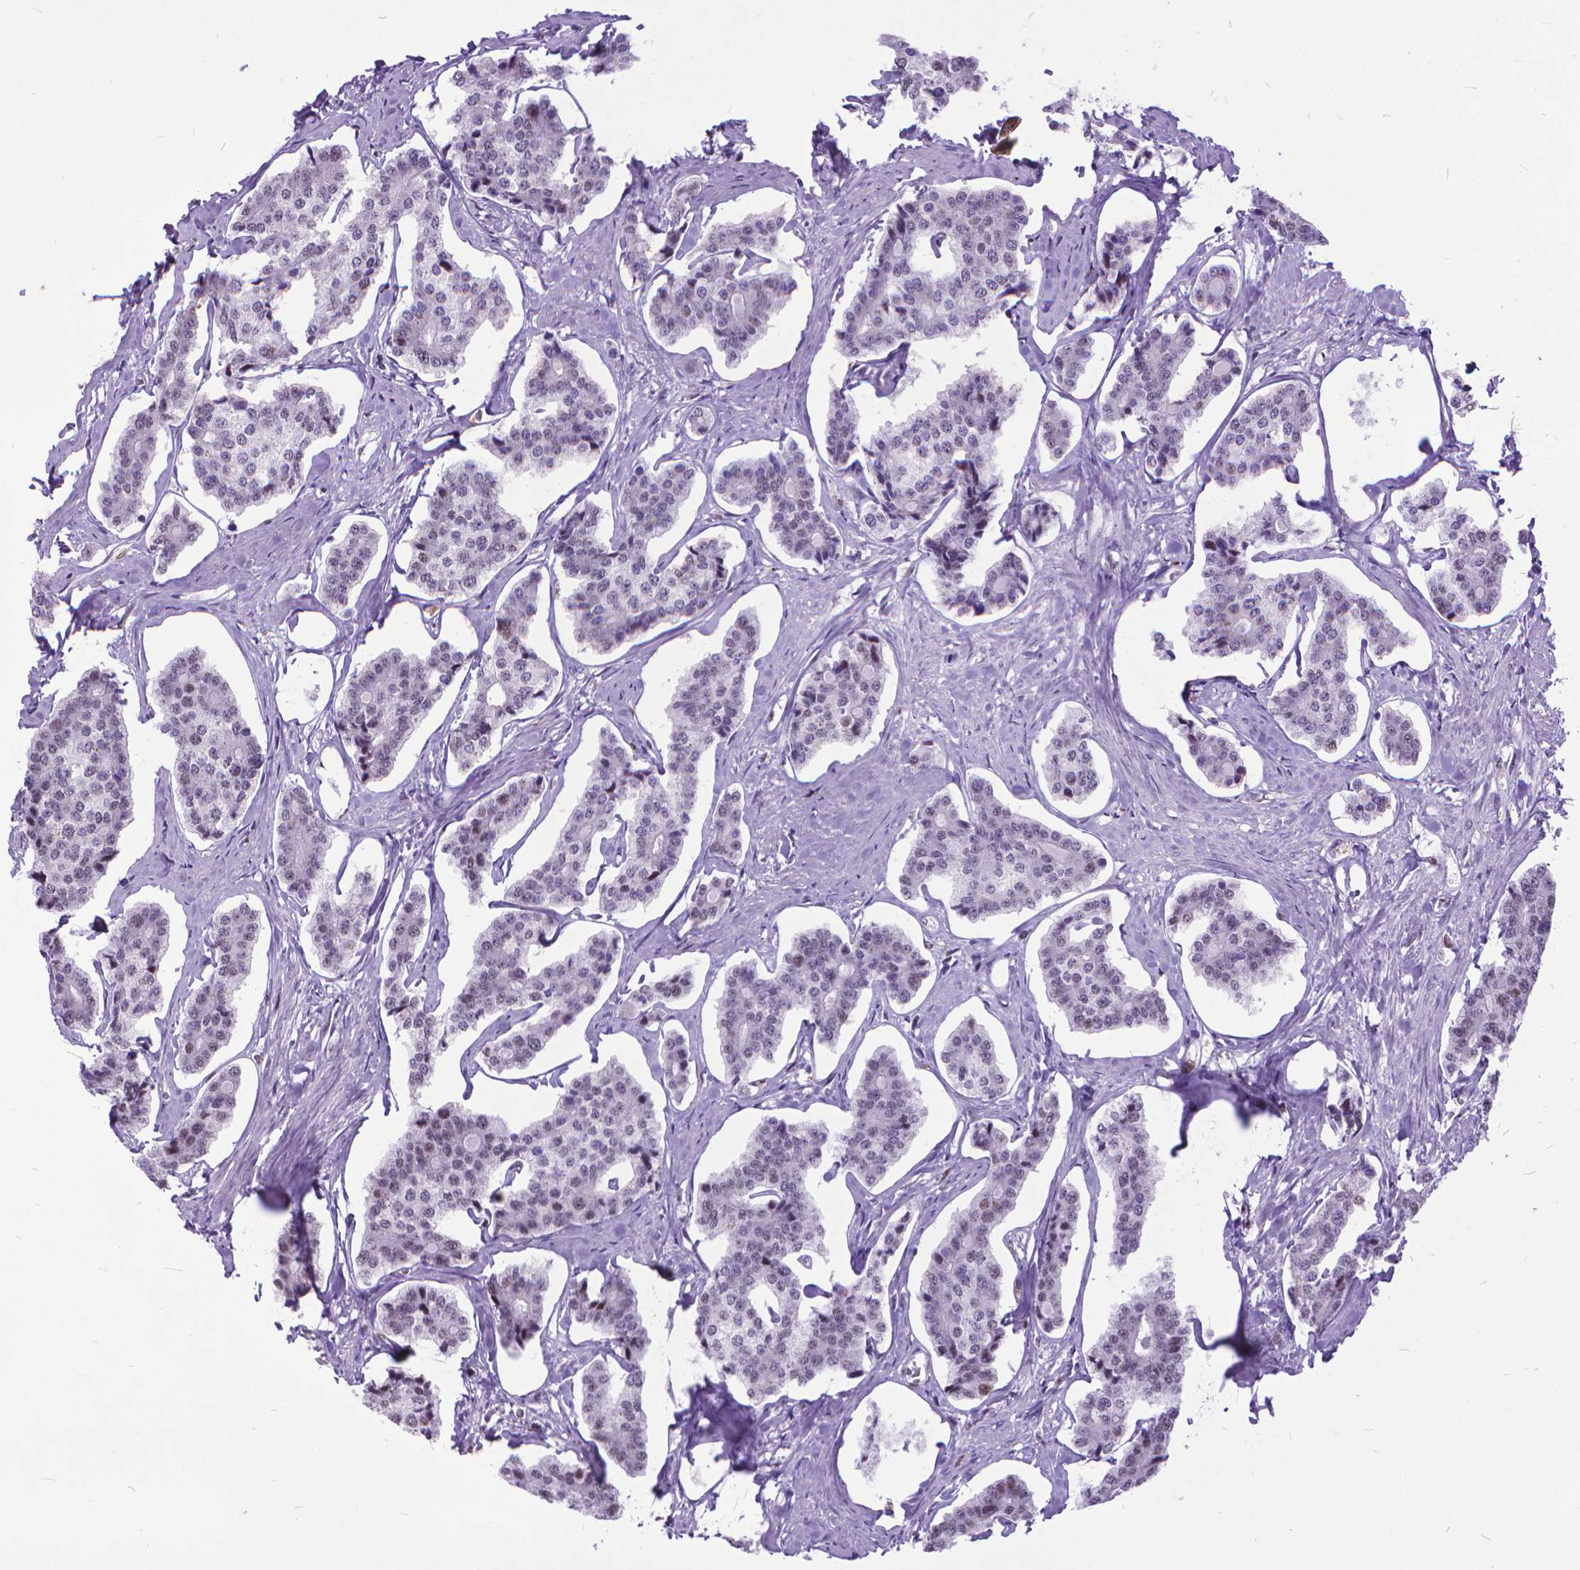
{"staining": {"intensity": "moderate", "quantity": "<25%", "location": "nuclear"}, "tissue": "carcinoid", "cell_type": "Tumor cells", "image_type": "cancer", "snomed": [{"axis": "morphology", "description": "Carcinoid, malignant, NOS"}, {"axis": "topography", "description": "Small intestine"}], "caption": "Brown immunohistochemical staining in carcinoid displays moderate nuclear positivity in approximately <25% of tumor cells.", "gene": "POLE4", "patient": {"sex": "female", "age": 65}}